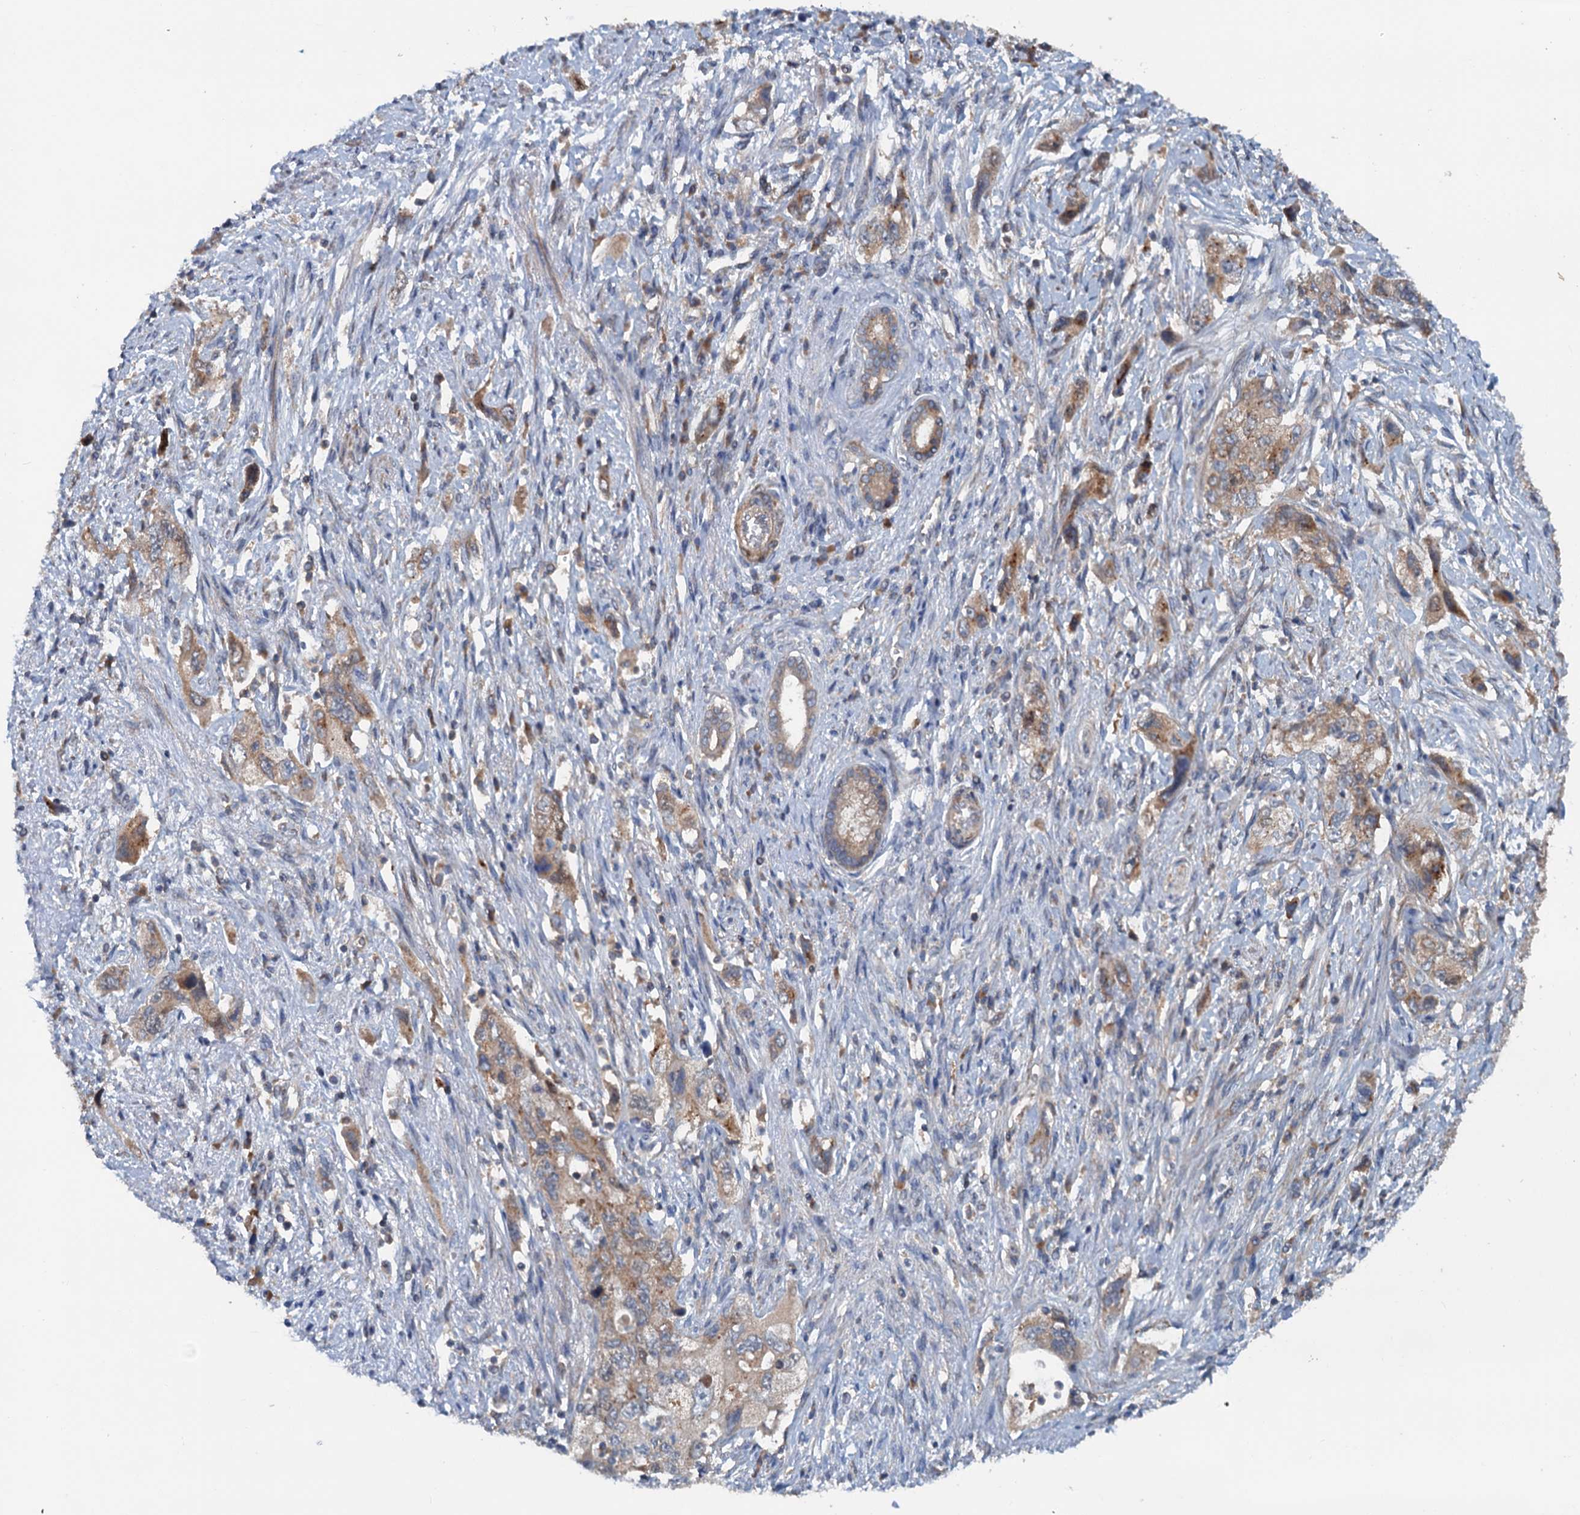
{"staining": {"intensity": "weak", "quantity": ">75%", "location": "cytoplasmic/membranous"}, "tissue": "pancreatic cancer", "cell_type": "Tumor cells", "image_type": "cancer", "snomed": [{"axis": "morphology", "description": "Adenocarcinoma, NOS"}, {"axis": "topography", "description": "Pancreas"}], "caption": "Protein expression analysis of pancreatic cancer (adenocarcinoma) exhibits weak cytoplasmic/membranous staining in about >75% of tumor cells.", "gene": "TEDC1", "patient": {"sex": "female", "age": 73}}